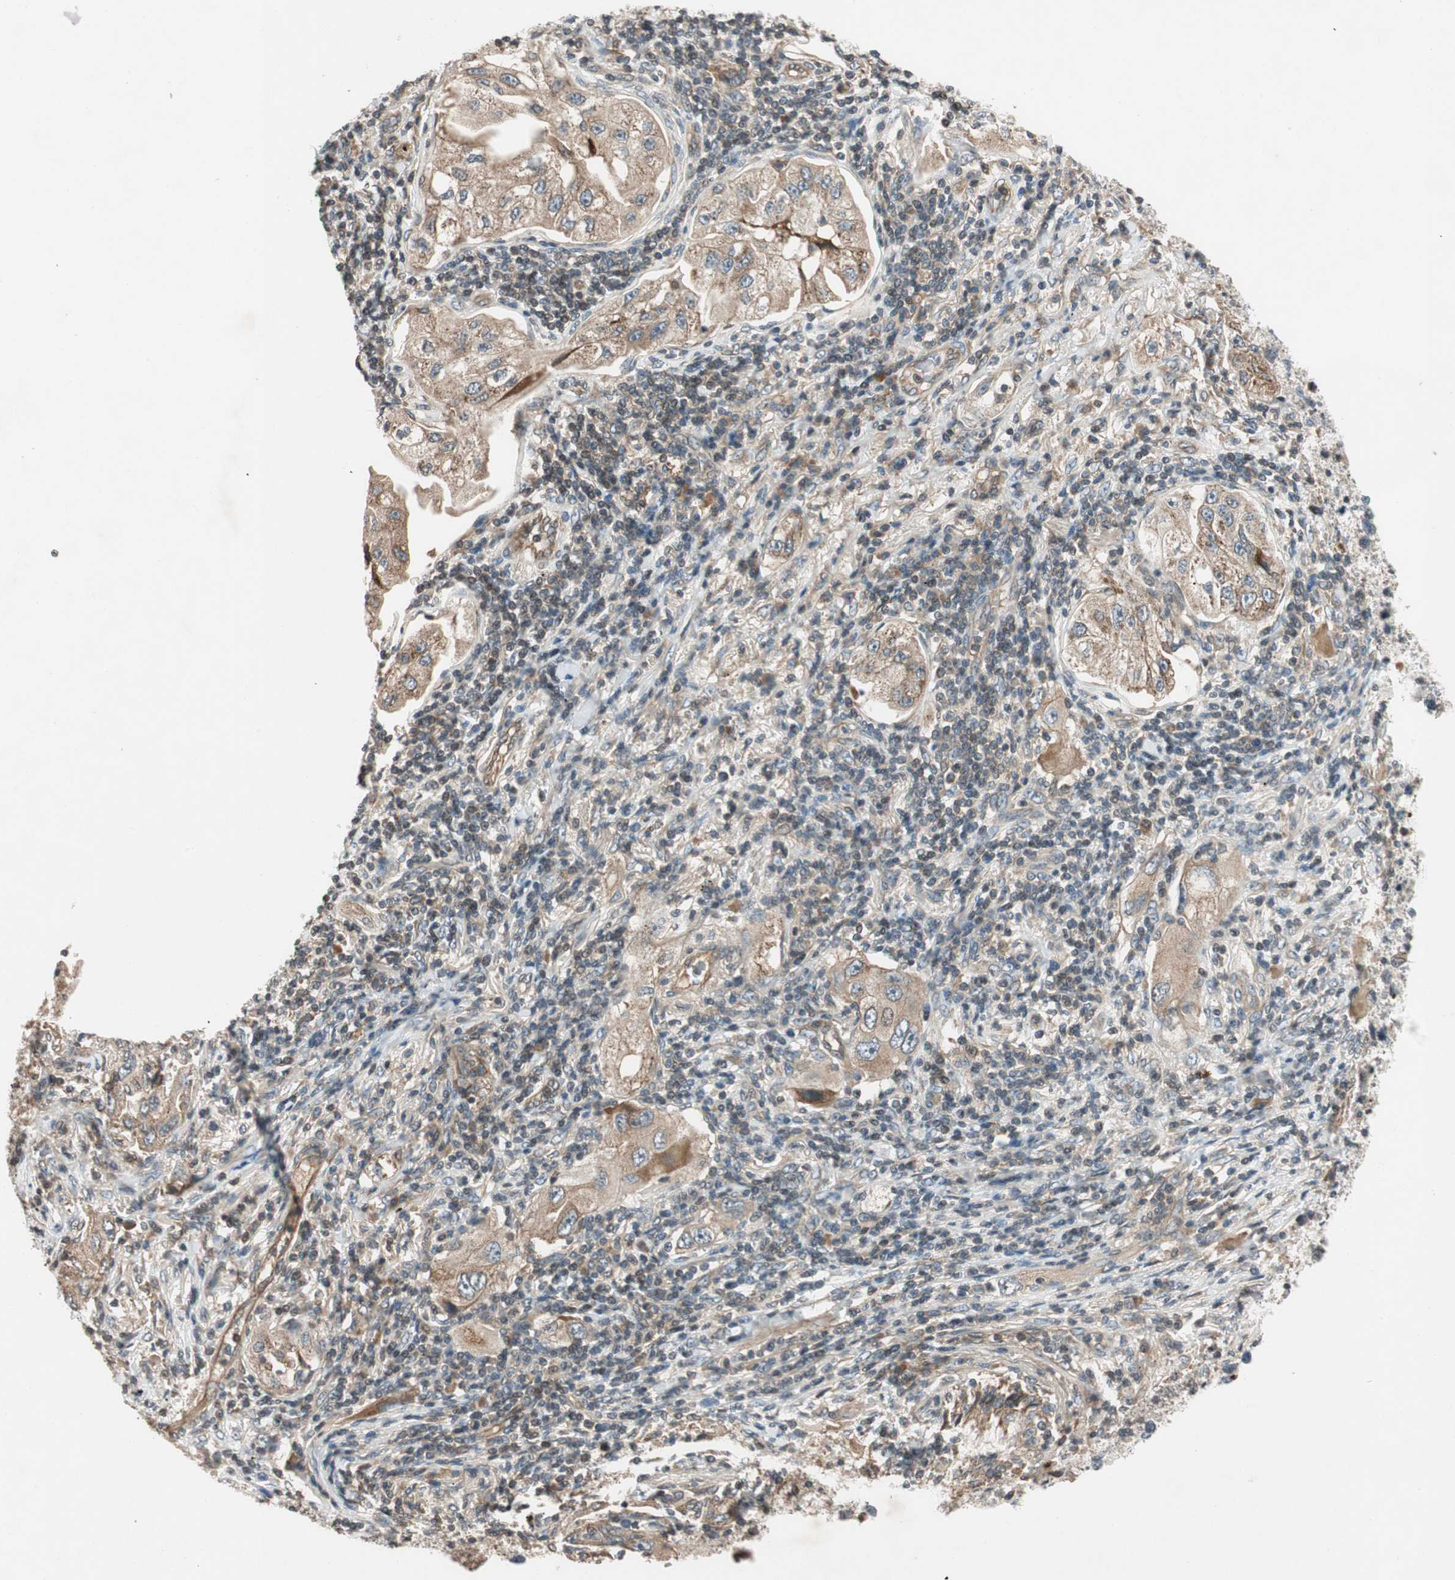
{"staining": {"intensity": "moderate", "quantity": ">75%", "location": "cytoplasmic/membranous"}, "tissue": "lung cancer", "cell_type": "Tumor cells", "image_type": "cancer", "snomed": [{"axis": "morphology", "description": "Adenocarcinoma, NOS"}, {"axis": "topography", "description": "Lung"}], "caption": "Immunohistochemistry (IHC) photomicrograph of neoplastic tissue: human adenocarcinoma (lung) stained using immunohistochemistry reveals medium levels of moderate protein expression localized specifically in the cytoplasmic/membranous of tumor cells, appearing as a cytoplasmic/membranous brown color.", "gene": "GCLM", "patient": {"sex": "female", "age": 65}}